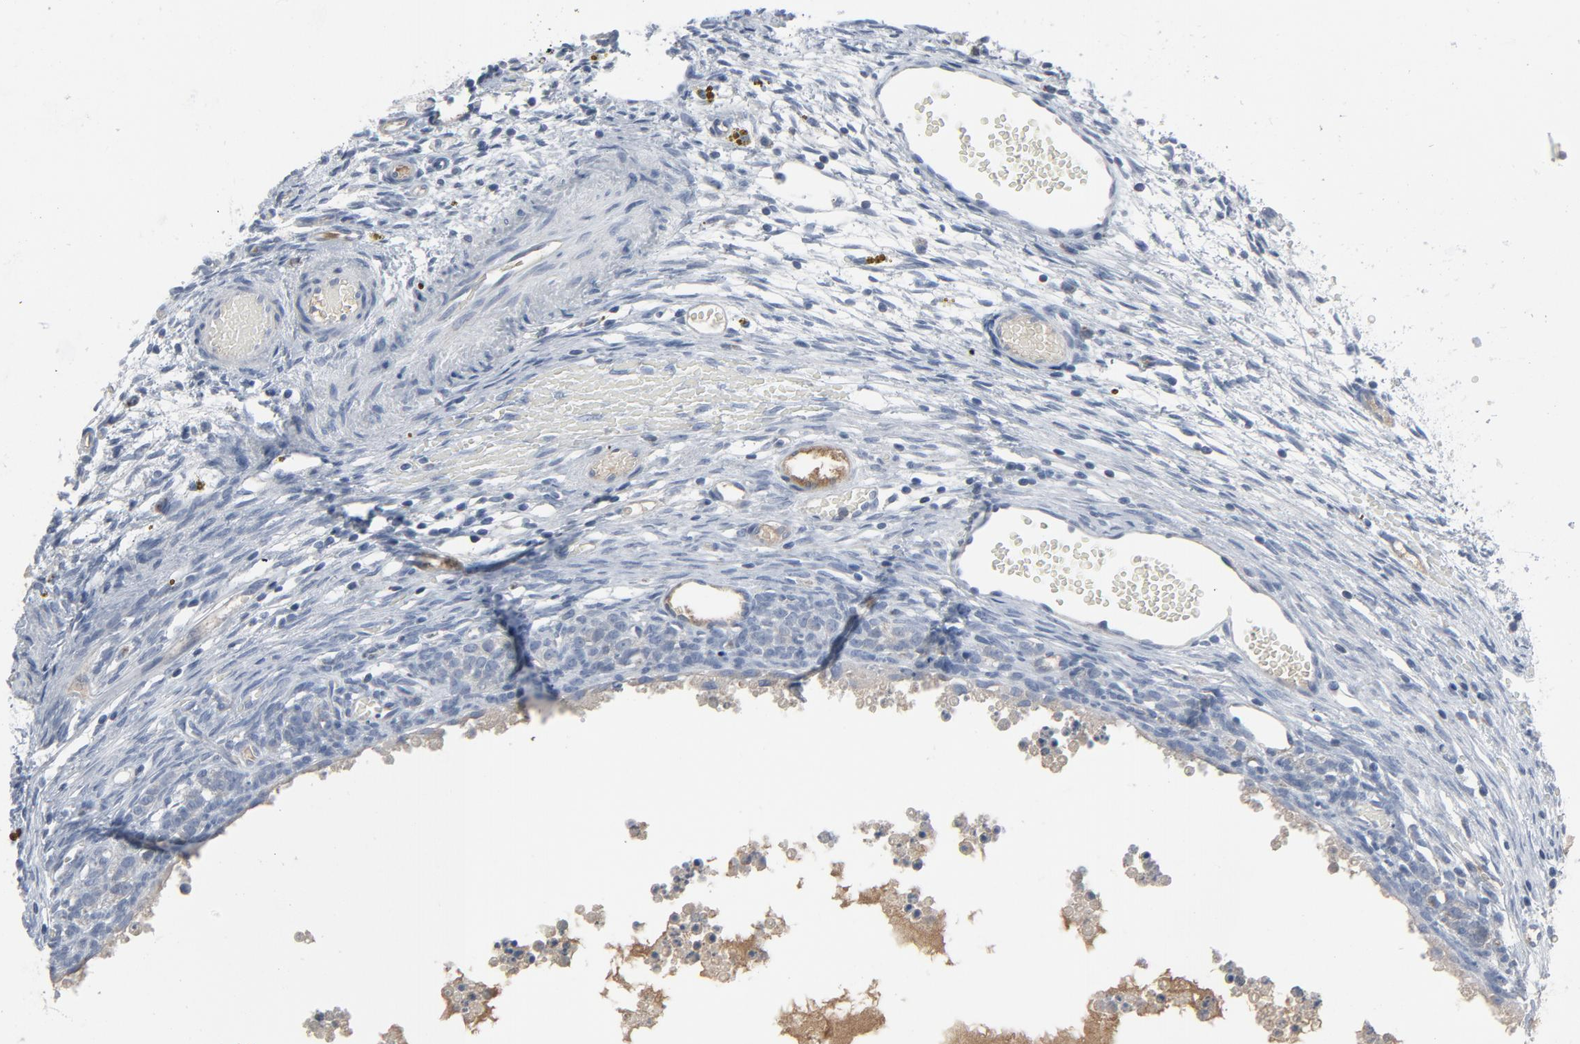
{"staining": {"intensity": "negative", "quantity": "none", "location": "none"}, "tissue": "ovary", "cell_type": "Follicle cells", "image_type": "normal", "snomed": [{"axis": "morphology", "description": "Normal tissue, NOS"}, {"axis": "topography", "description": "Ovary"}], "caption": "DAB (3,3'-diaminobenzidine) immunohistochemical staining of normal ovary reveals no significant expression in follicle cells. (DAB (3,3'-diaminobenzidine) immunohistochemistry visualized using brightfield microscopy, high magnification).", "gene": "GPX2", "patient": {"sex": "female", "age": 35}}